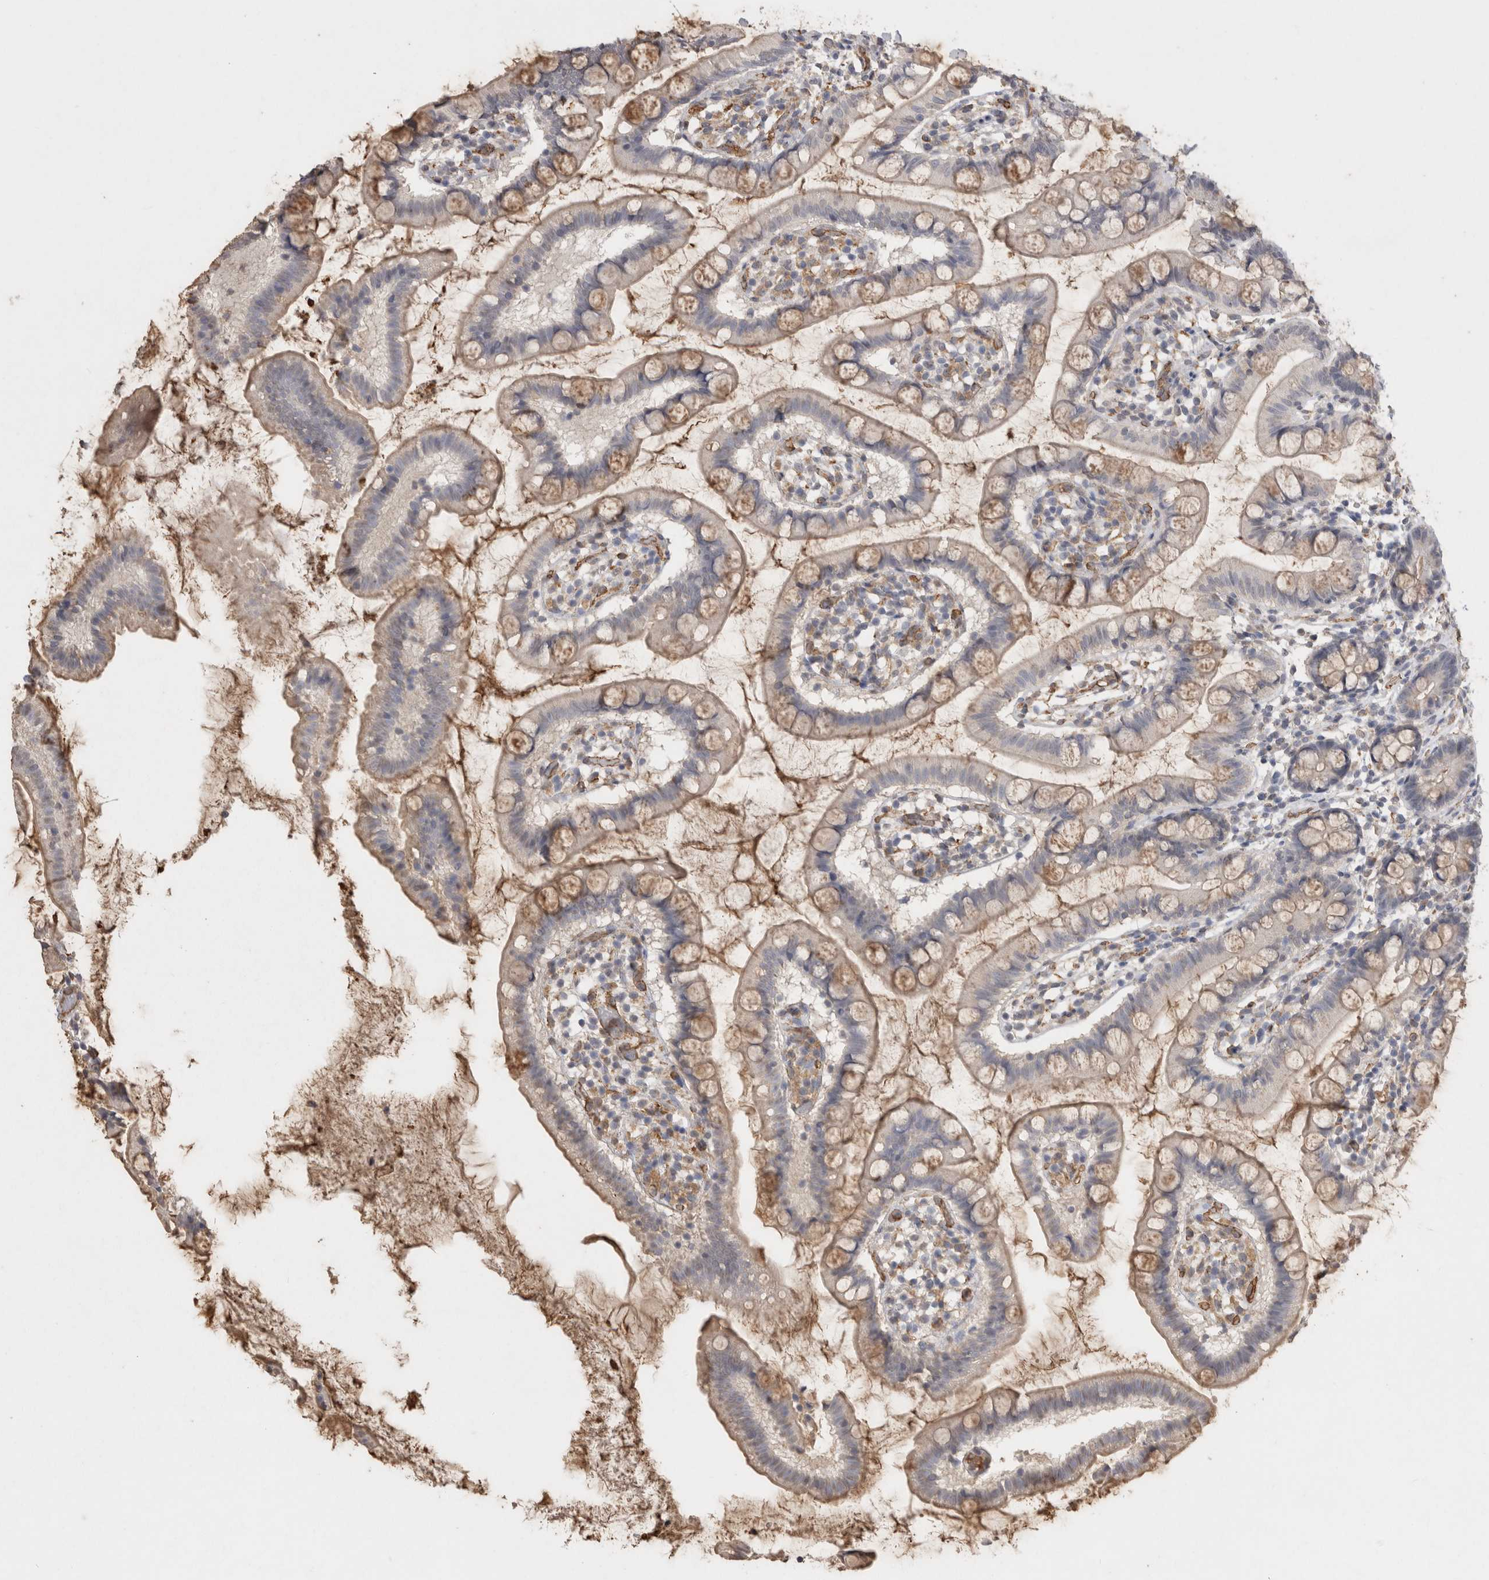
{"staining": {"intensity": "weak", "quantity": "<25%", "location": "cytoplasmic/membranous"}, "tissue": "small intestine", "cell_type": "Glandular cells", "image_type": "normal", "snomed": [{"axis": "morphology", "description": "Normal tissue, NOS"}, {"axis": "topography", "description": "Small intestine"}], "caption": "This is a histopathology image of IHC staining of unremarkable small intestine, which shows no staining in glandular cells.", "gene": "IL27", "patient": {"sex": "female", "age": 84}}